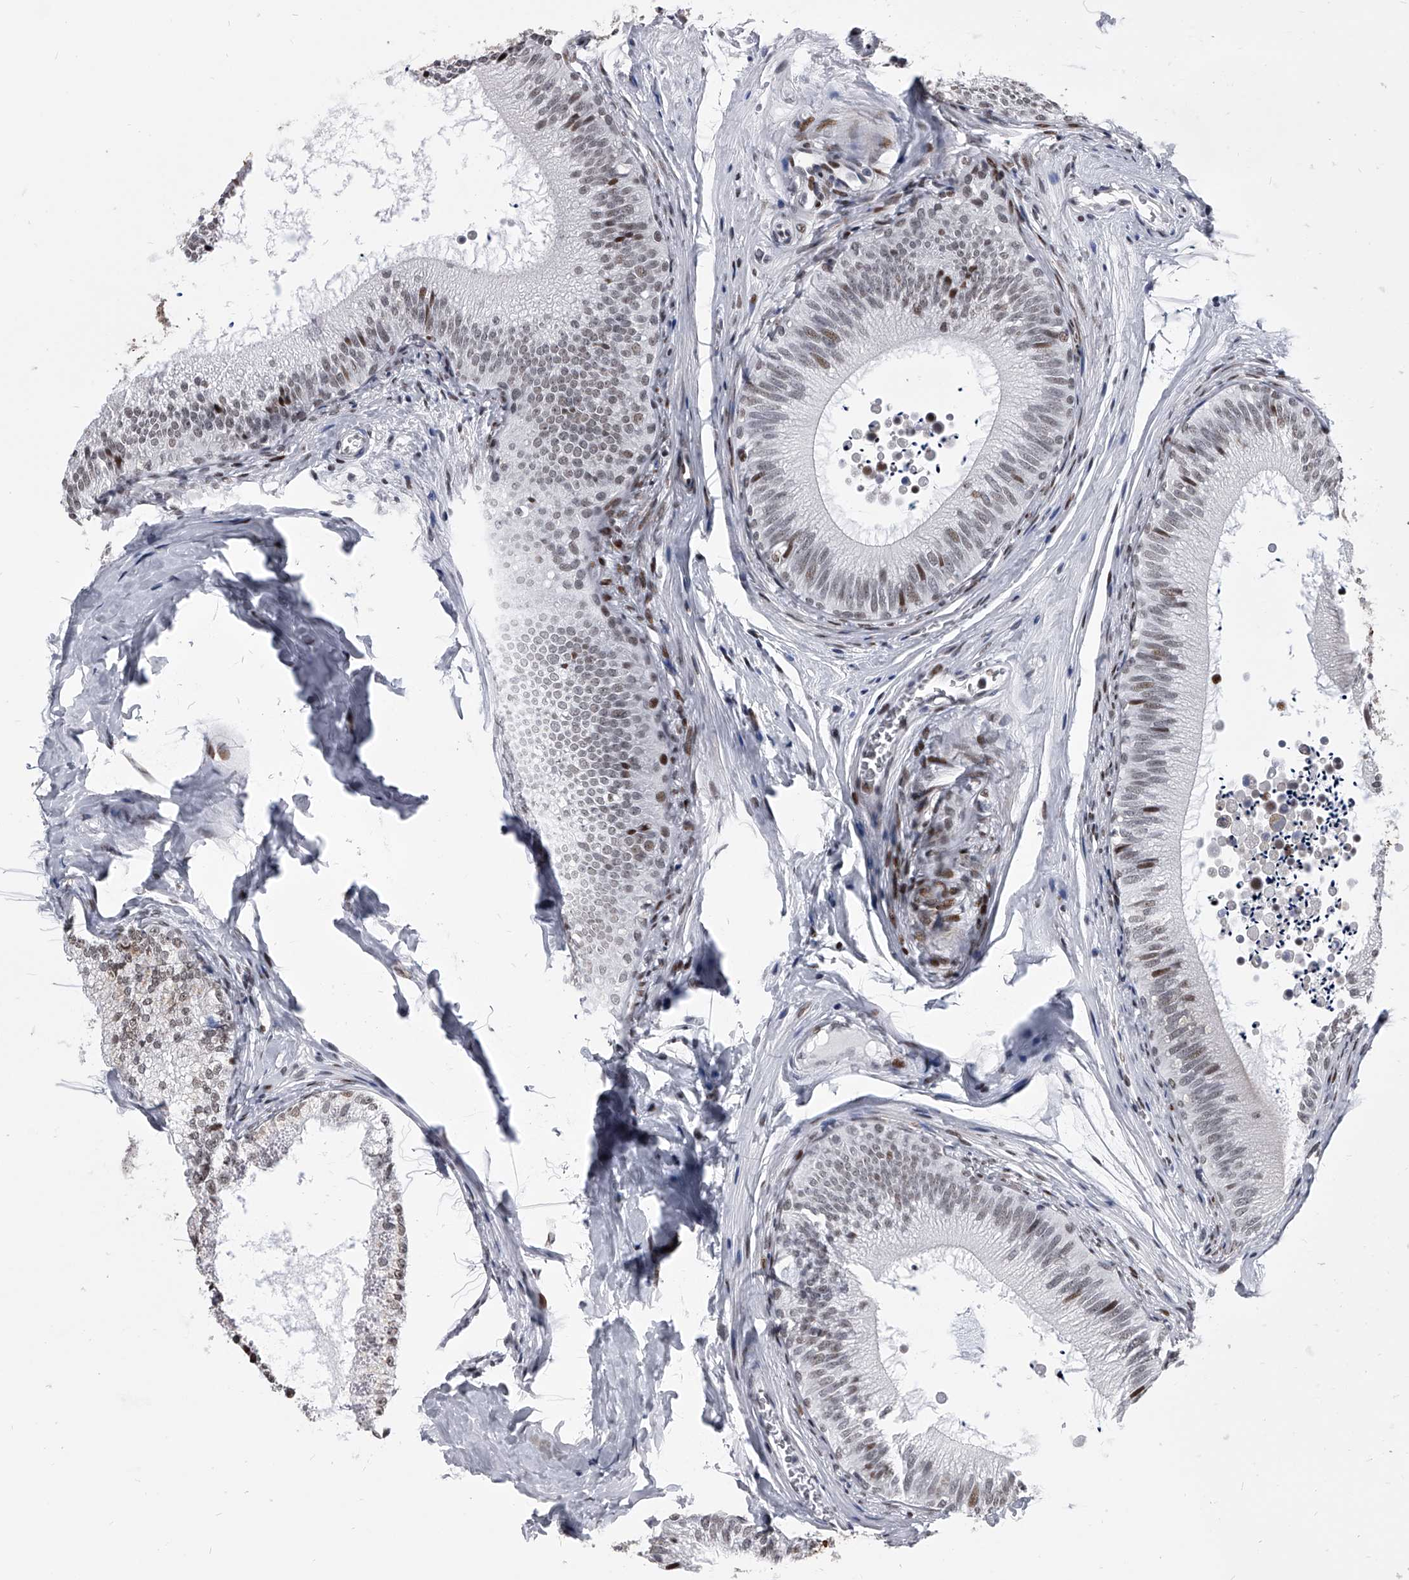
{"staining": {"intensity": "moderate", "quantity": "<25%", "location": "nuclear"}, "tissue": "epididymis", "cell_type": "Glandular cells", "image_type": "normal", "snomed": [{"axis": "morphology", "description": "Normal tissue, NOS"}, {"axis": "topography", "description": "Epididymis"}], "caption": "A high-resolution micrograph shows immunohistochemistry staining of benign epididymis, which reveals moderate nuclear positivity in approximately <25% of glandular cells.", "gene": "CMTR1", "patient": {"sex": "male", "age": 29}}